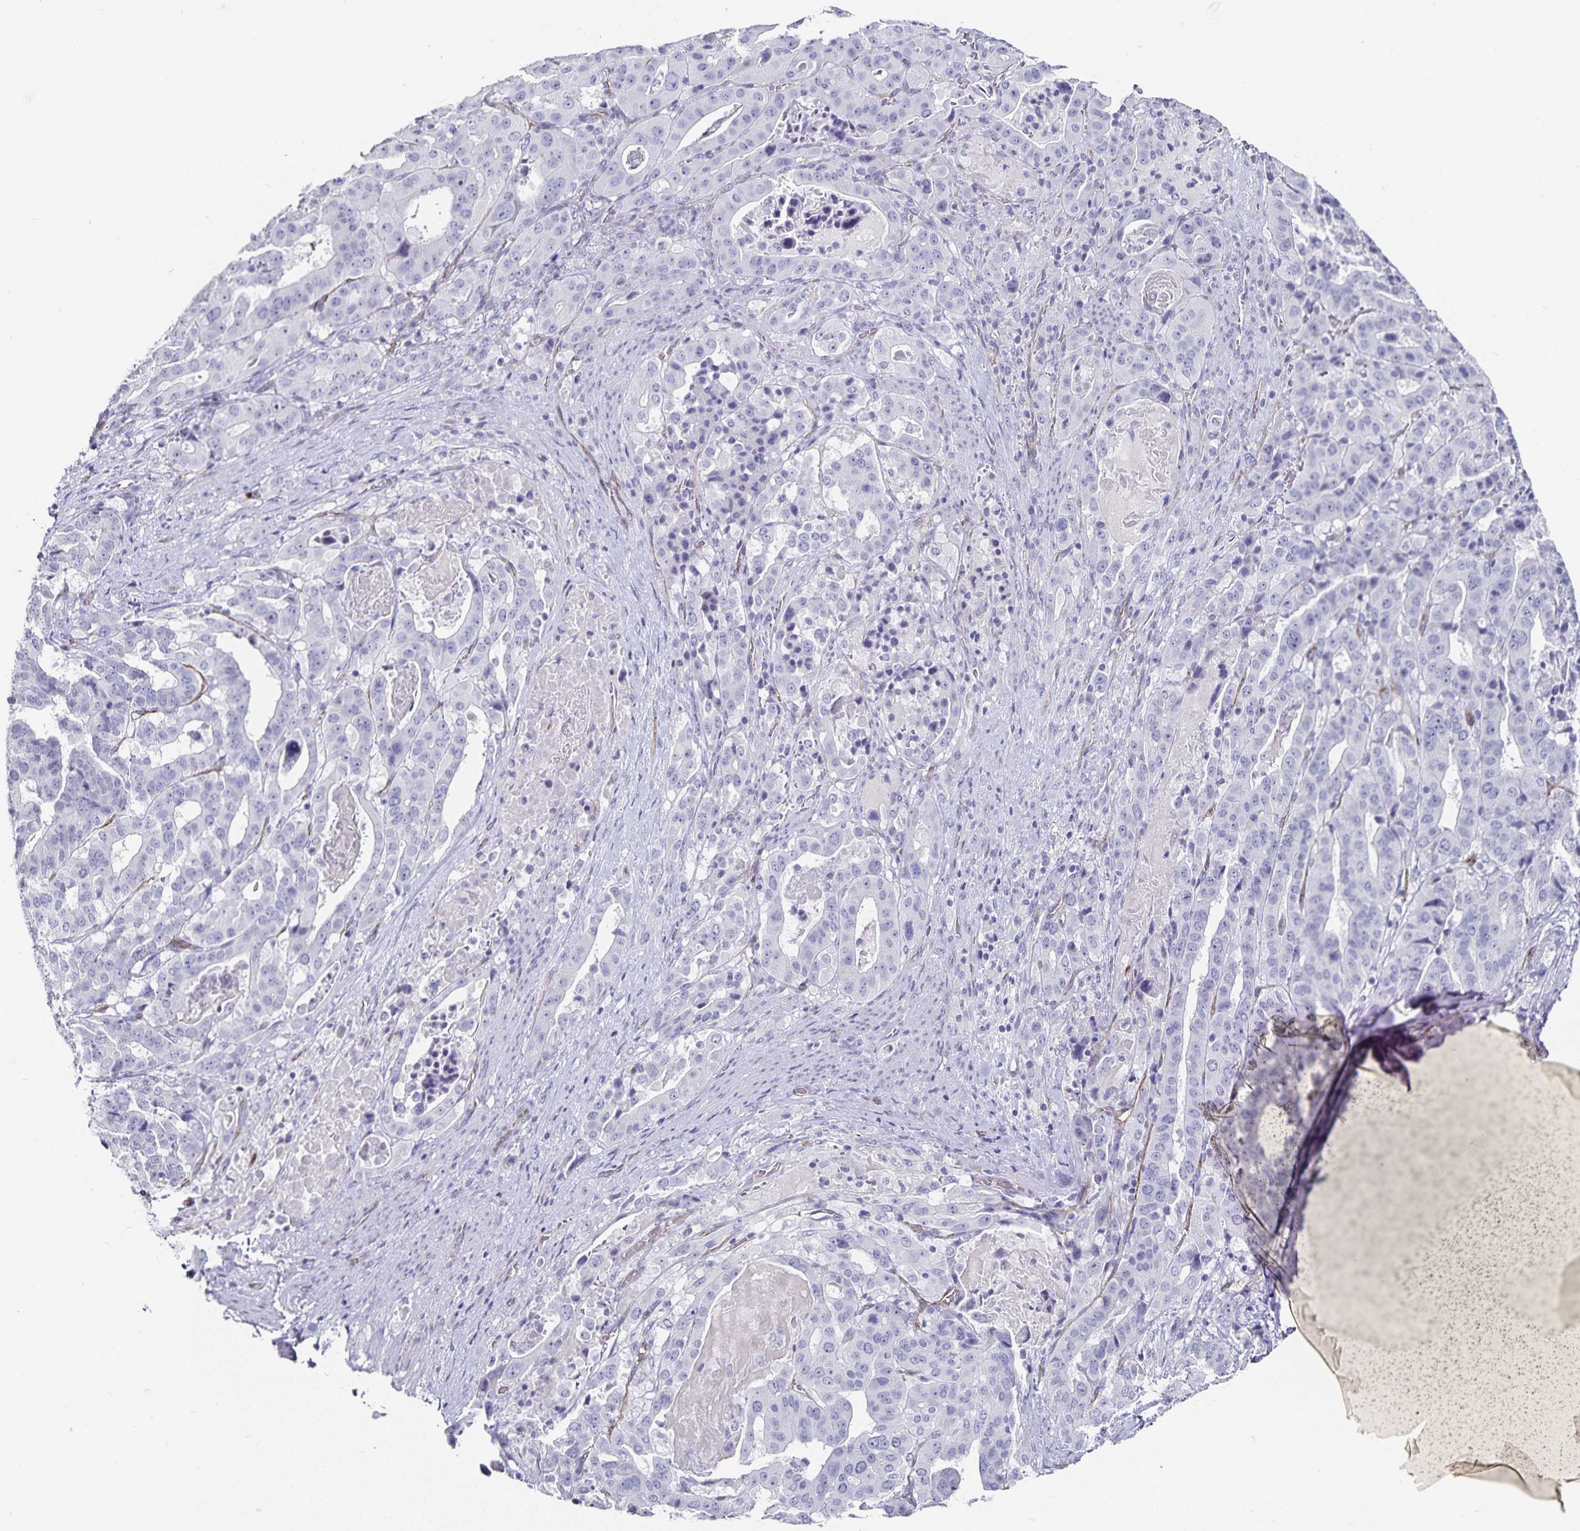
{"staining": {"intensity": "negative", "quantity": "none", "location": "none"}, "tissue": "stomach cancer", "cell_type": "Tumor cells", "image_type": "cancer", "snomed": [{"axis": "morphology", "description": "Adenocarcinoma, NOS"}, {"axis": "topography", "description": "Stomach"}], "caption": "Image shows no significant protein positivity in tumor cells of stomach cancer (adenocarcinoma). (Stains: DAB immunohistochemistry with hematoxylin counter stain, Microscopy: brightfield microscopy at high magnification).", "gene": "PODXL", "patient": {"sex": "male", "age": 48}}